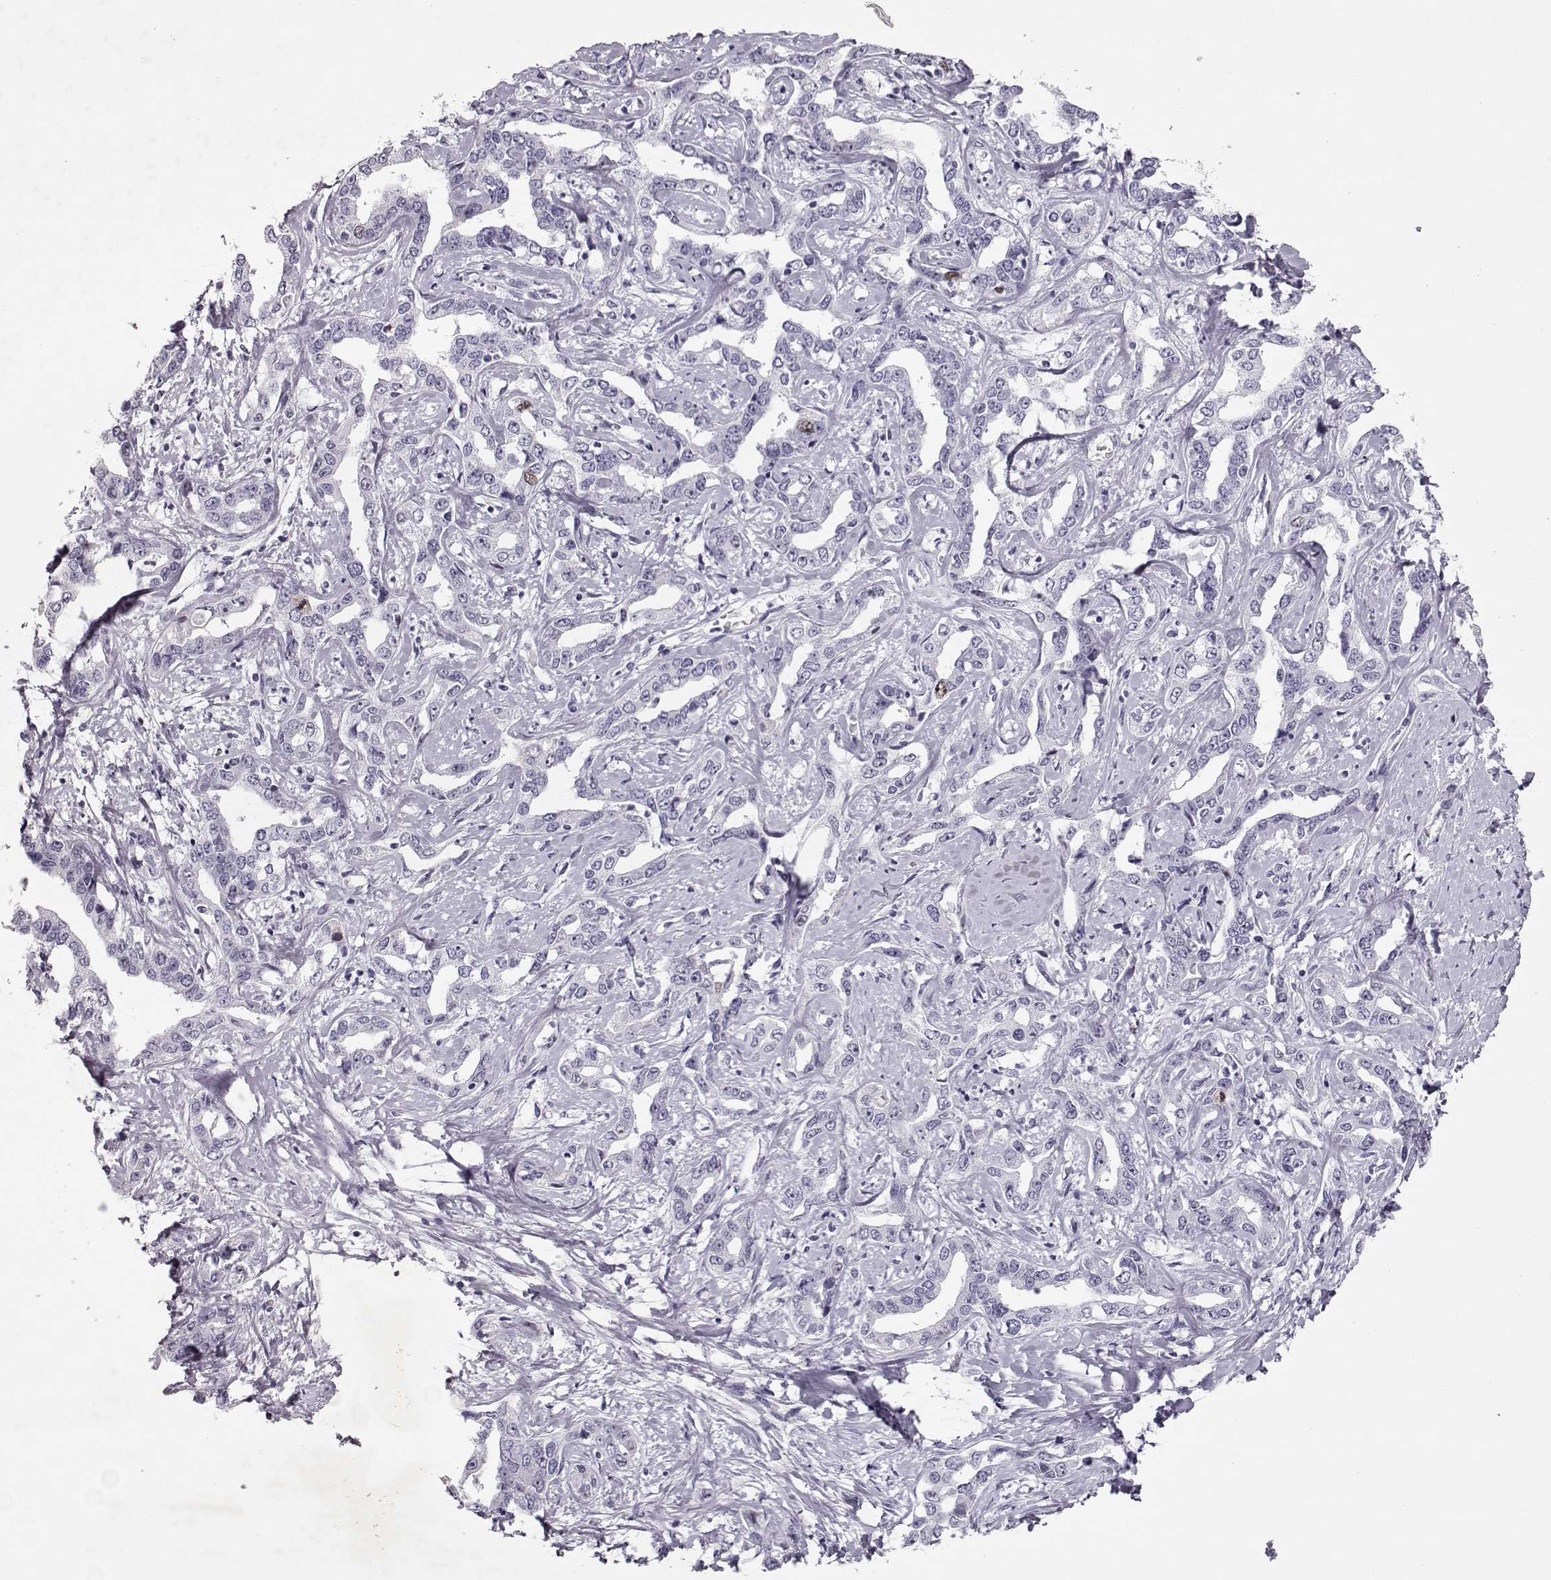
{"staining": {"intensity": "negative", "quantity": "none", "location": "none"}, "tissue": "liver cancer", "cell_type": "Tumor cells", "image_type": "cancer", "snomed": [{"axis": "morphology", "description": "Cholangiocarcinoma"}, {"axis": "topography", "description": "Liver"}], "caption": "This is an IHC histopathology image of liver cholangiocarcinoma. There is no expression in tumor cells.", "gene": "SGO1", "patient": {"sex": "male", "age": 59}}